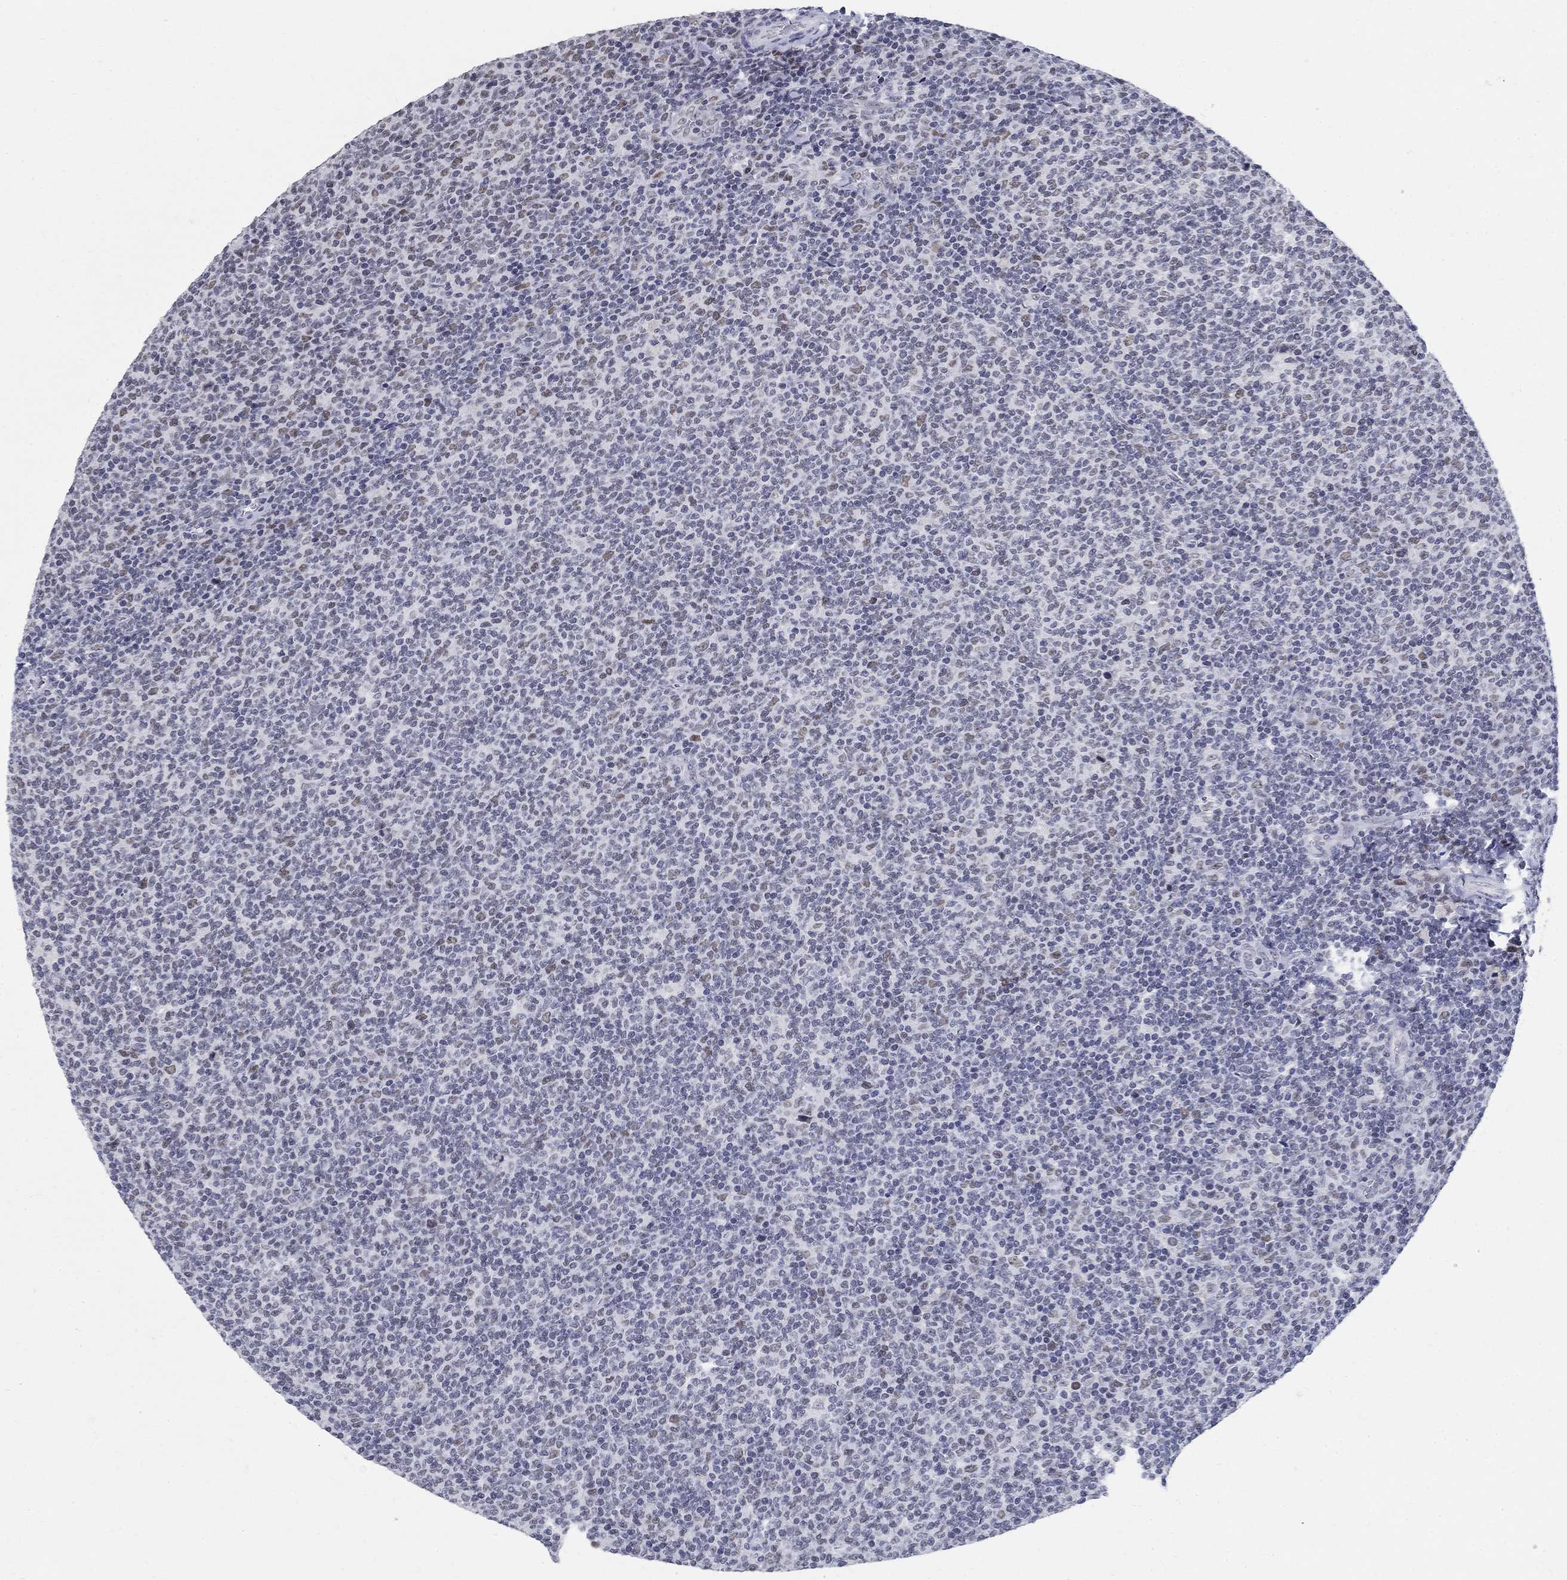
{"staining": {"intensity": "weak", "quantity": "<25%", "location": "nuclear"}, "tissue": "lymphoma", "cell_type": "Tumor cells", "image_type": "cancer", "snomed": [{"axis": "morphology", "description": "Malignant lymphoma, non-Hodgkin's type, Low grade"}, {"axis": "topography", "description": "Lymph node"}], "caption": "Lymphoma was stained to show a protein in brown. There is no significant staining in tumor cells. (Stains: DAB (3,3'-diaminobenzidine) immunohistochemistry with hematoxylin counter stain, Microscopy: brightfield microscopy at high magnification).", "gene": "BHLHE22", "patient": {"sex": "male", "age": 52}}